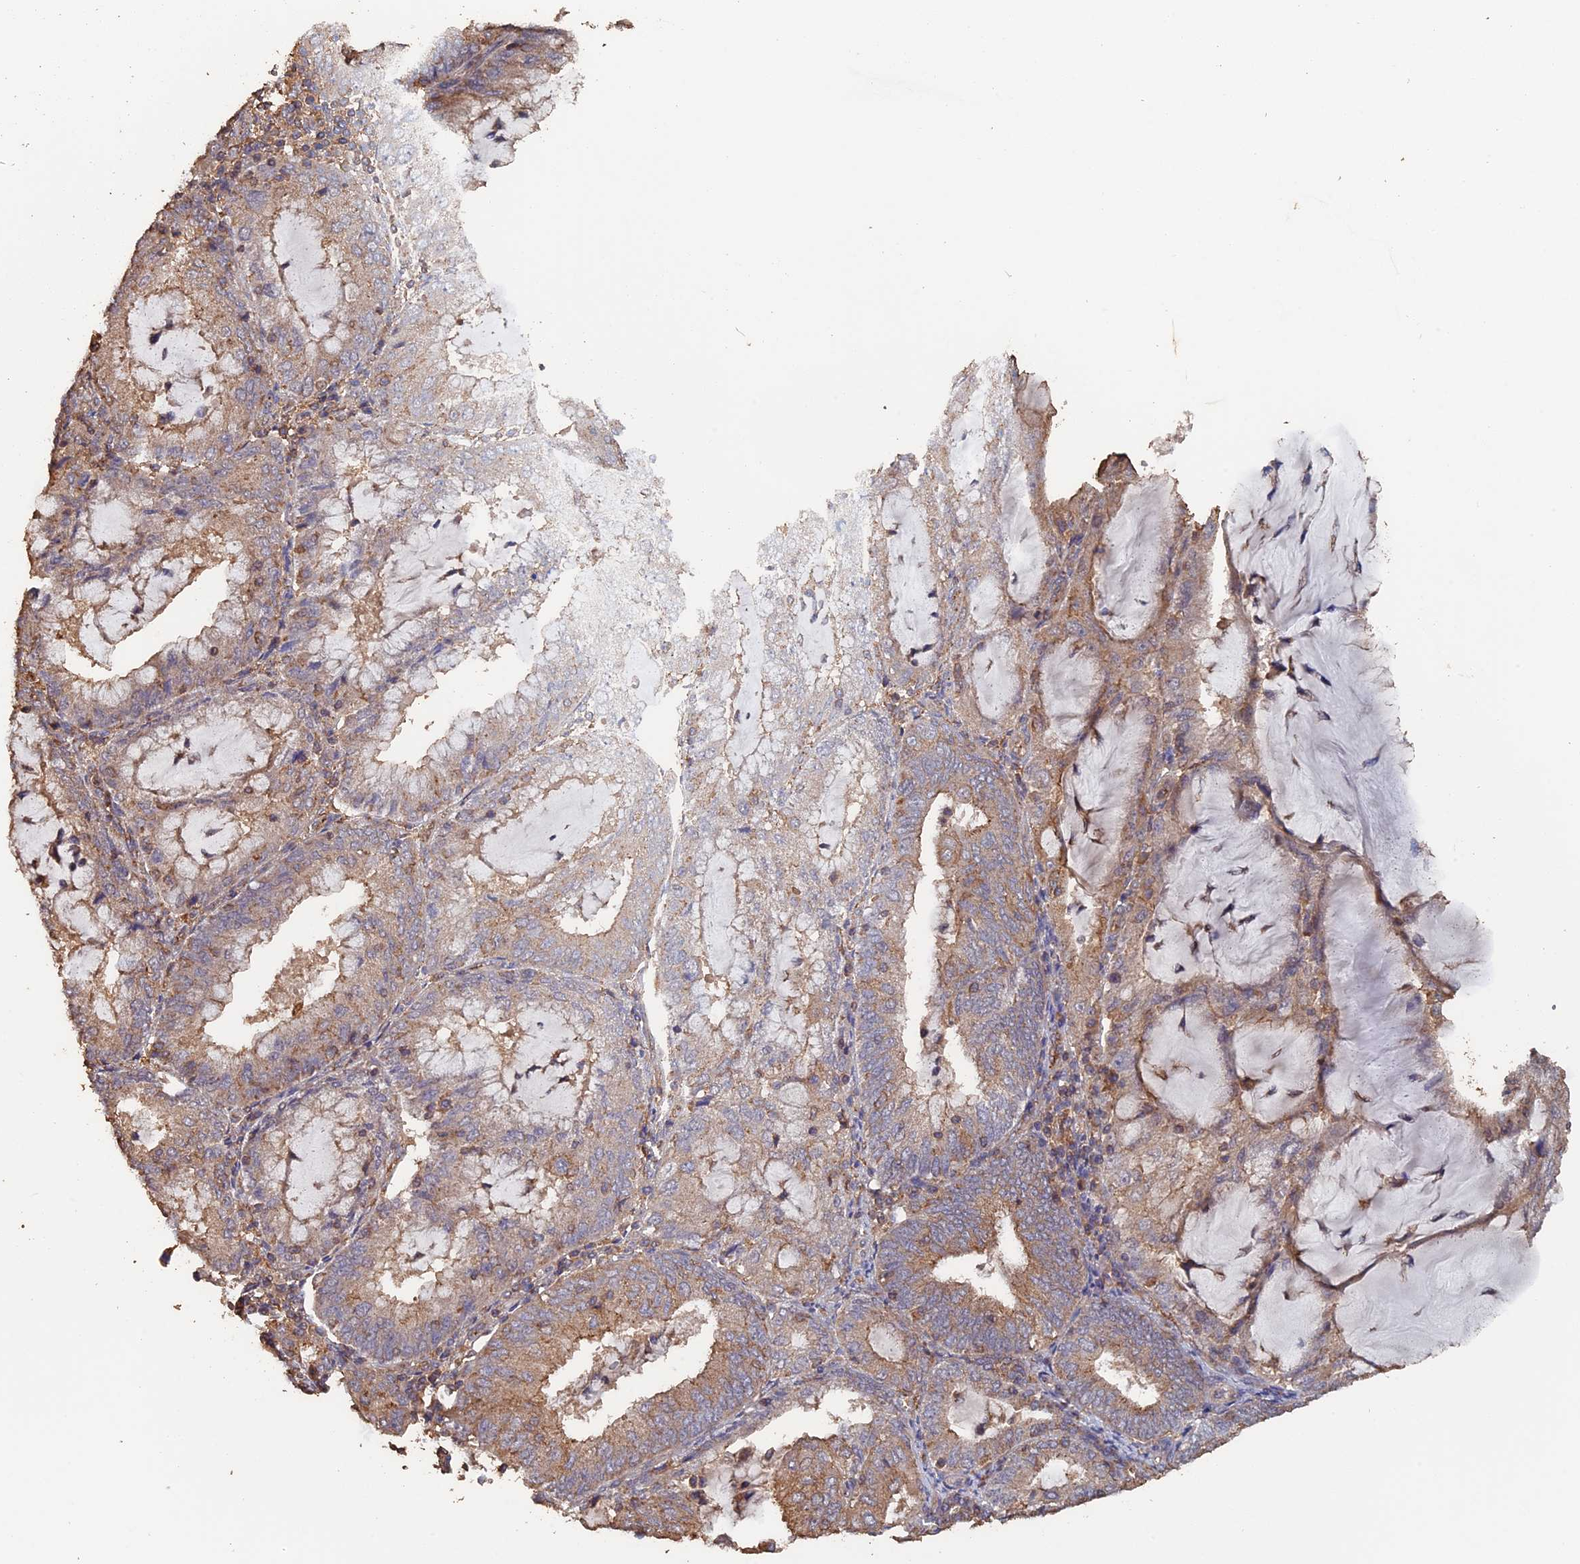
{"staining": {"intensity": "weak", "quantity": ">75%", "location": "cytoplasmic/membranous"}, "tissue": "endometrial cancer", "cell_type": "Tumor cells", "image_type": "cancer", "snomed": [{"axis": "morphology", "description": "Adenocarcinoma, NOS"}, {"axis": "topography", "description": "Endometrium"}], "caption": "Immunohistochemical staining of endometrial cancer reveals low levels of weak cytoplasmic/membranous expression in about >75% of tumor cells. (IHC, brightfield microscopy, high magnification).", "gene": "PIGQ", "patient": {"sex": "female", "age": 81}}